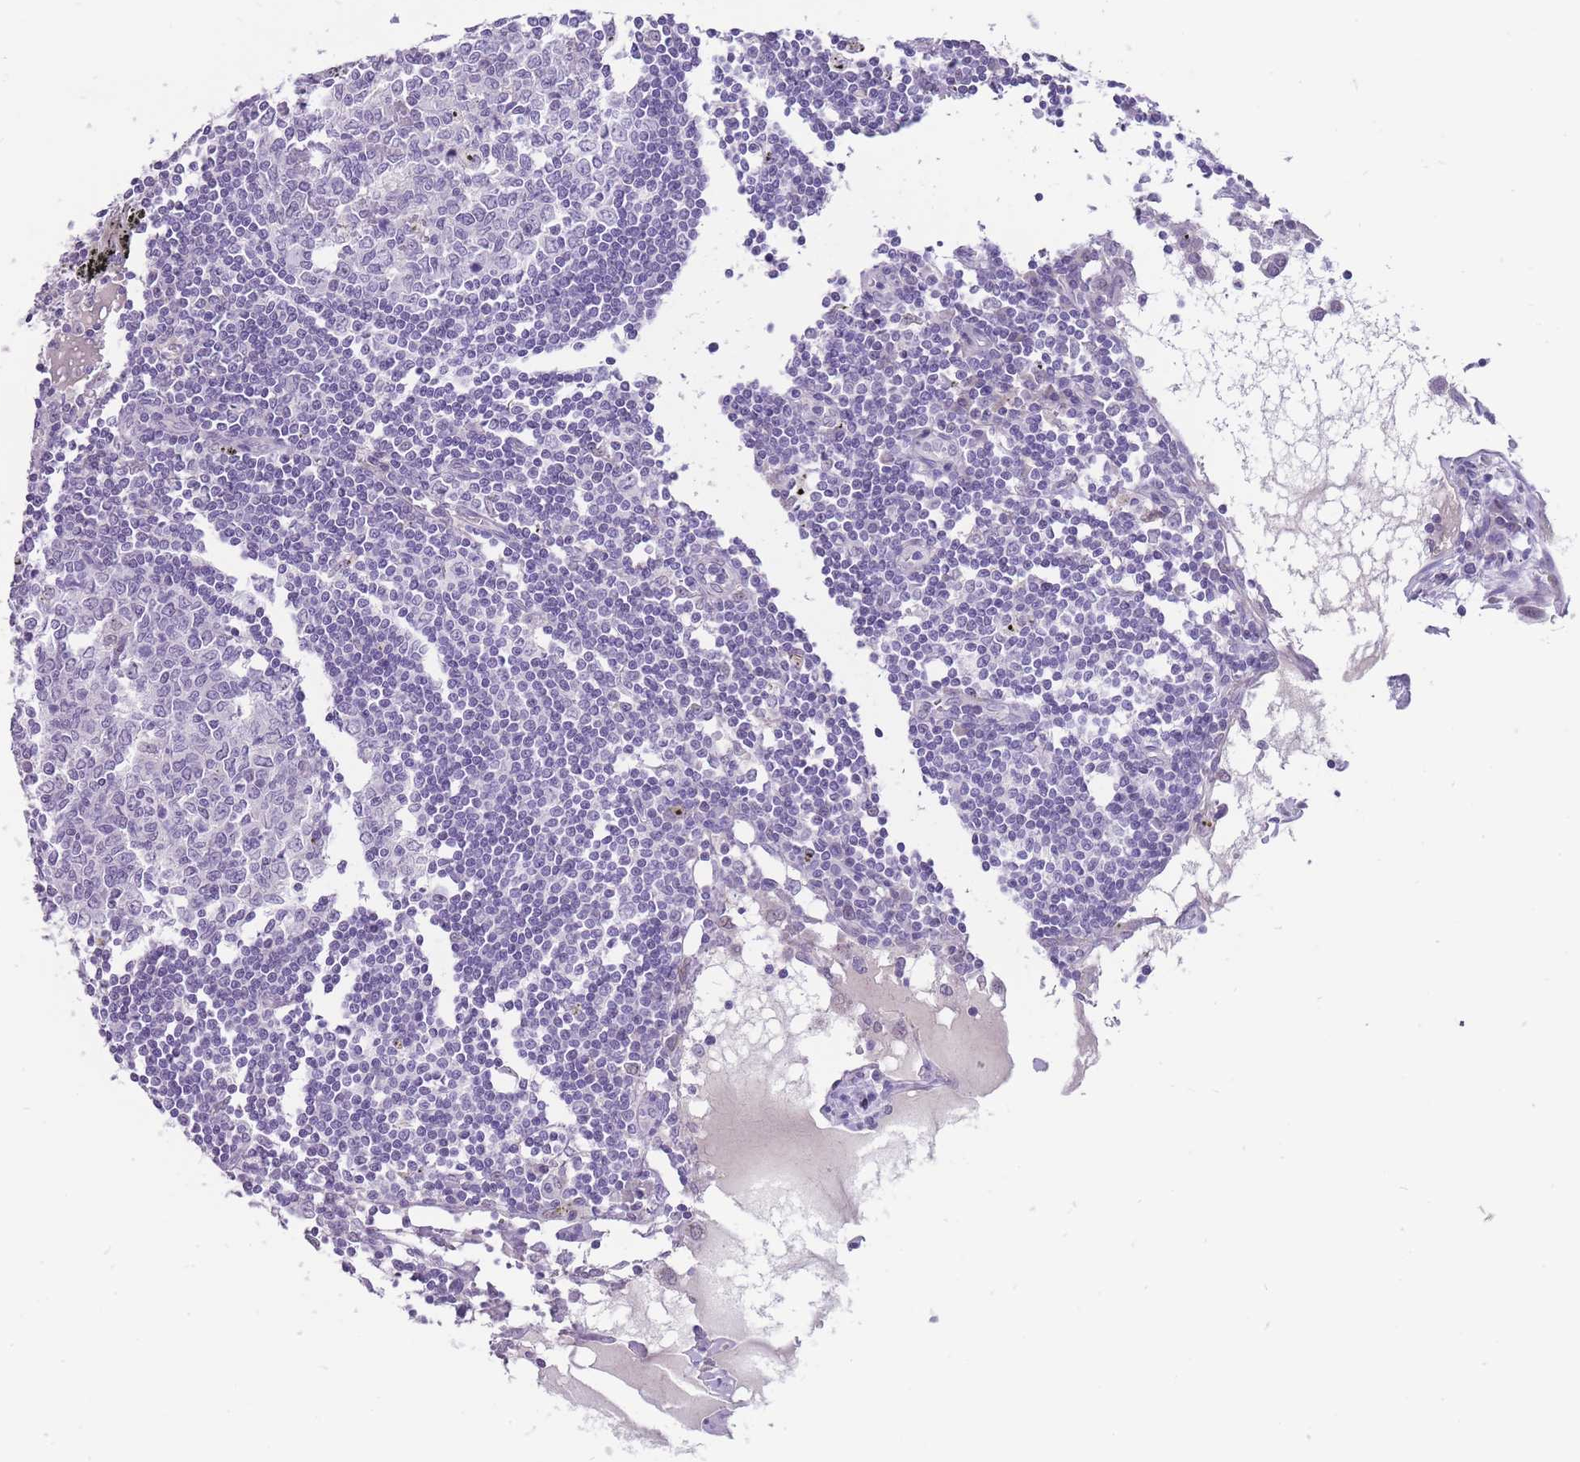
{"staining": {"intensity": "negative", "quantity": "none", "location": "none"}, "tissue": "lymph node", "cell_type": "Germinal center cells", "image_type": "normal", "snomed": [{"axis": "morphology", "description": "Normal tissue, NOS"}, {"axis": "topography", "description": "Lymph node"}], "caption": "Germinal center cells show no significant protein expression in benign lymph node. The staining was performed using DAB to visualize the protein expression in brown, while the nuclei were stained in blue with hematoxylin (Magnification: 20x).", "gene": "ERICH4", "patient": {"sex": "male", "age": 74}}